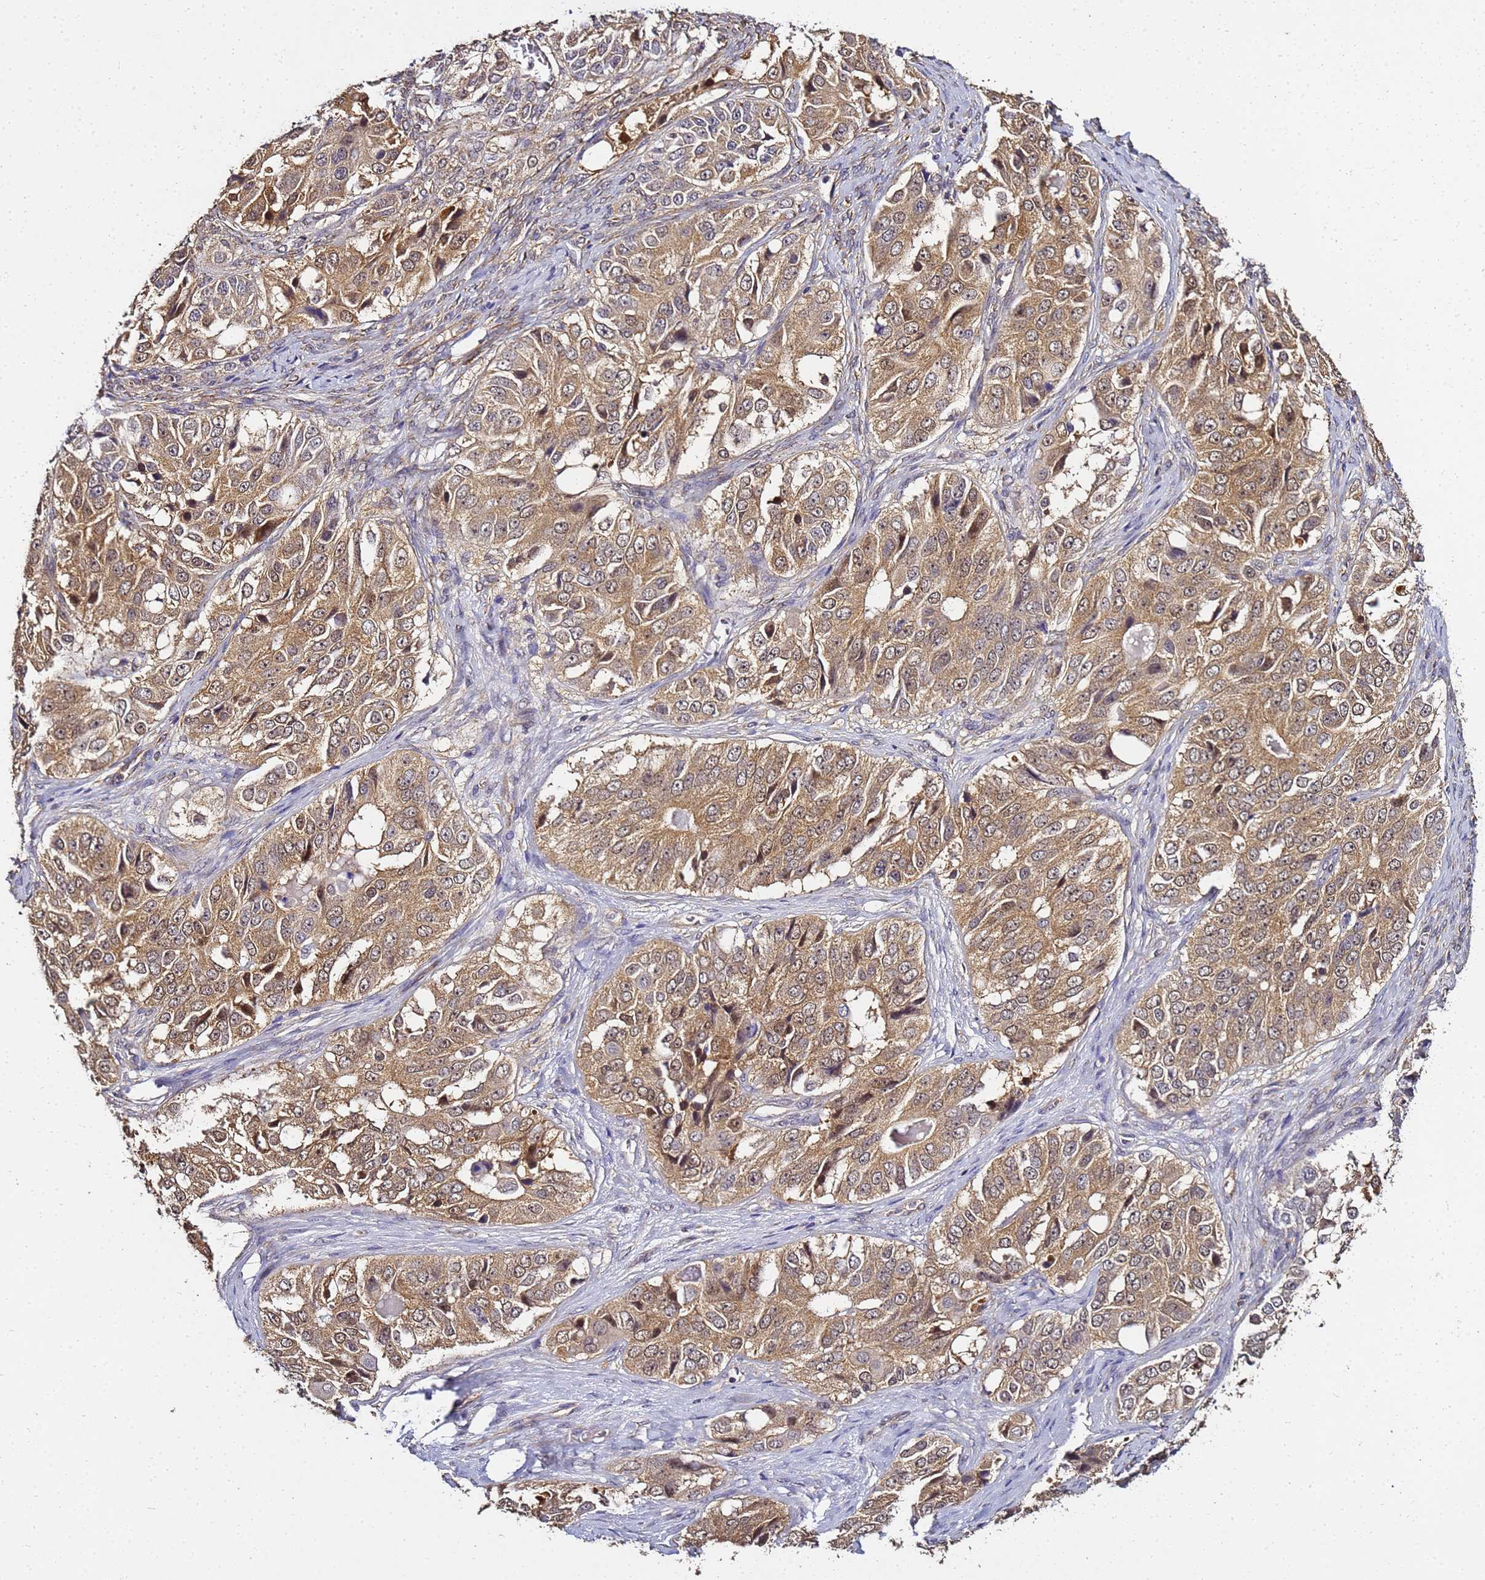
{"staining": {"intensity": "moderate", "quantity": ">75%", "location": "cytoplasmic/membranous"}, "tissue": "ovarian cancer", "cell_type": "Tumor cells", "image_type": "cancer", "snomed": [{"axis": "morphology", "description": "Carcinoma, endometroid"}, {"axis": "topography", "description": "Ovary"}], "caption": "A micrograph showing moderate cytoplasmic/membranous staining in approximately >75% of tumor cells in ovarian cancer, as visualized by brown immunohistochemical staining.", "gene": "ENOPH1", "patient": {"sex": "female", "age": 51}}